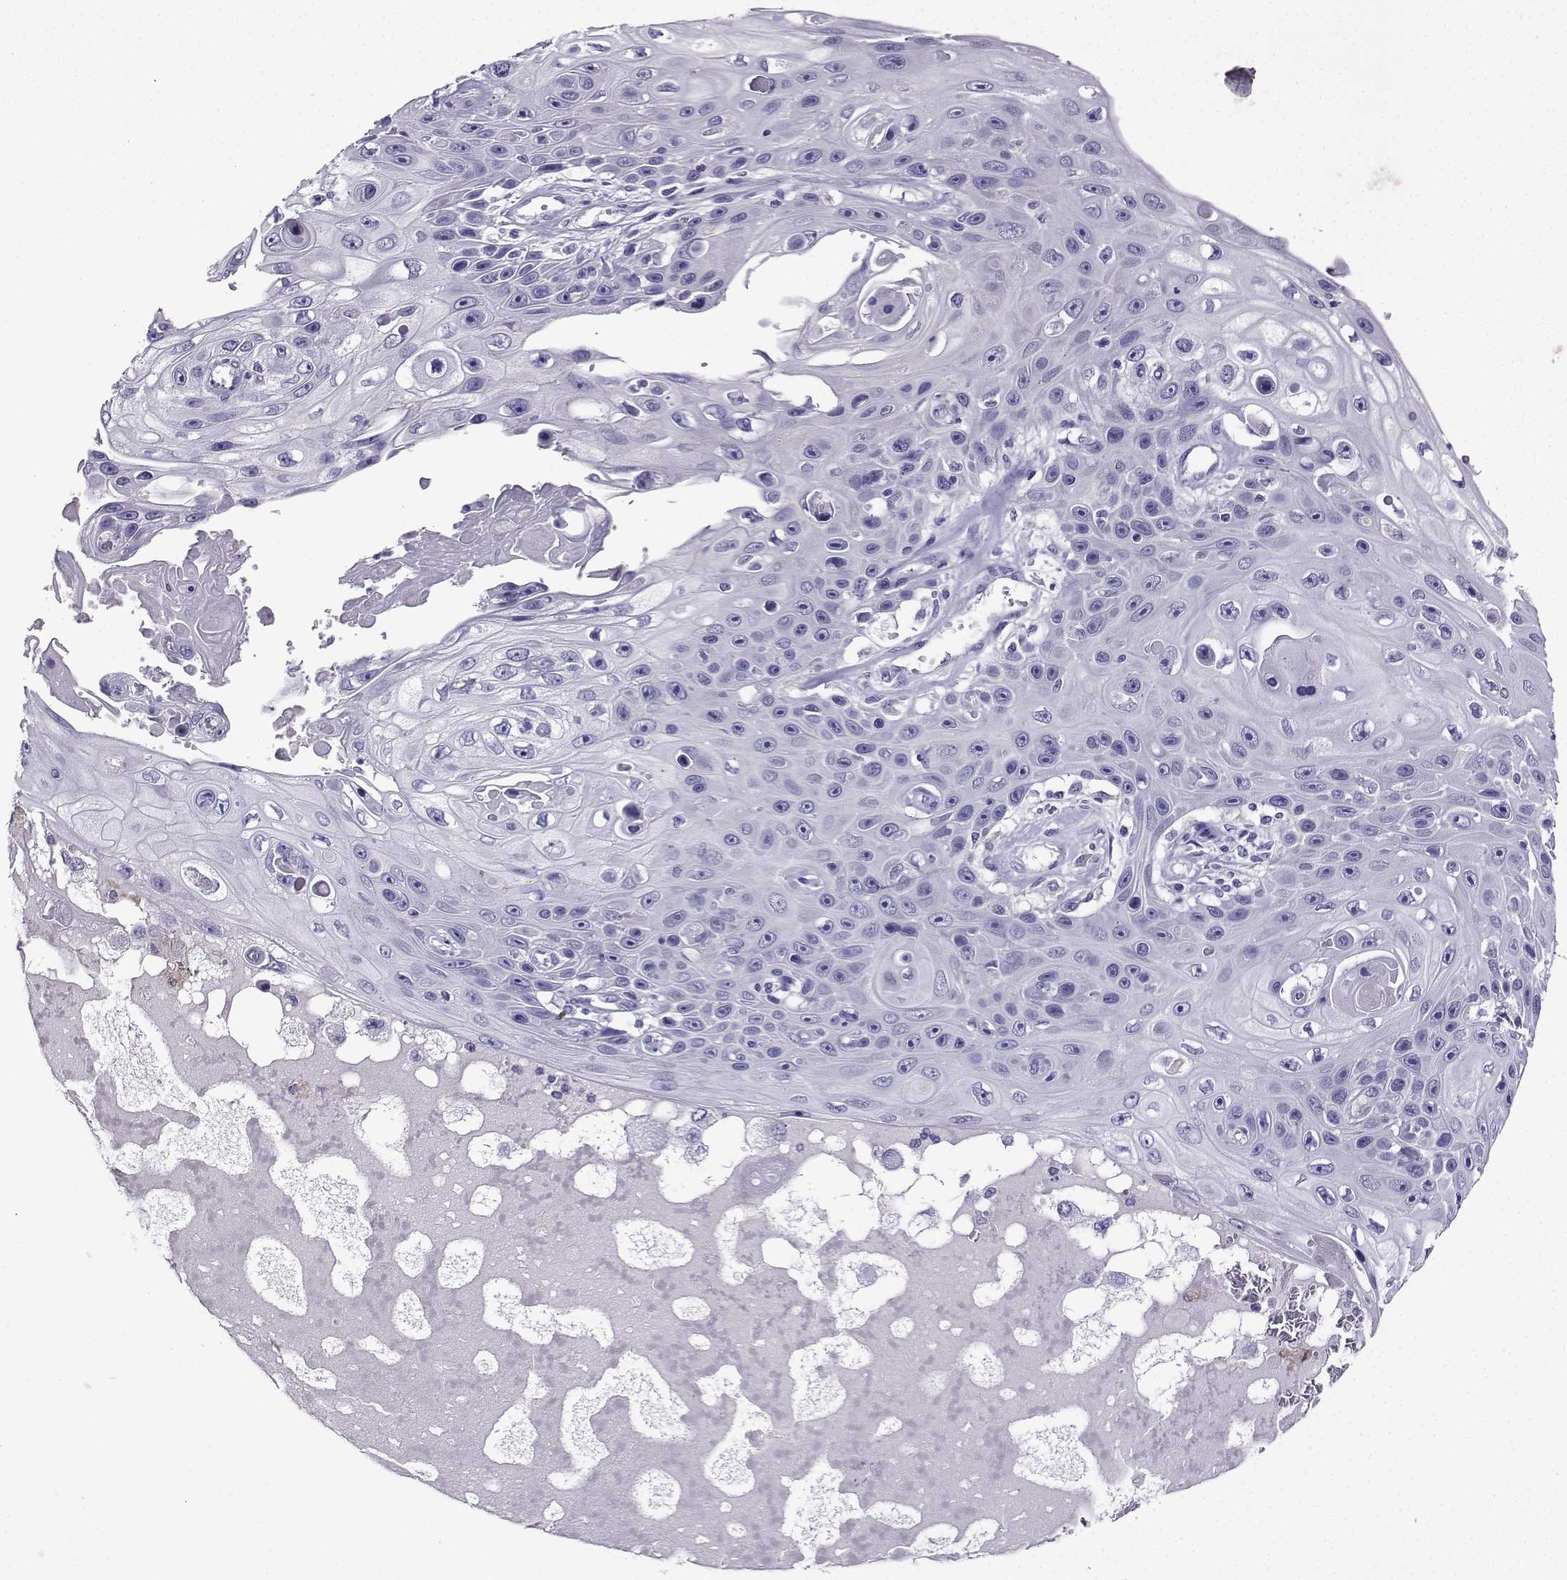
{"staining": {"intensity": "negative", "quantity": "none", "location": "none"}, "tissue": "skin cancer", "cell_type": "Tumor cells", "image_type": "cancer", "snomed": [{"axis": "morphology", "description": "Squamous cell carcinoma, NOS"}, {"axis": "topography", "description": "Skin"}], "caption": "The image demonstrates no staining of tumor cells in skin cancer.", "gene": "LINGO1", "patient": {"sex": "male", "age": 82}}